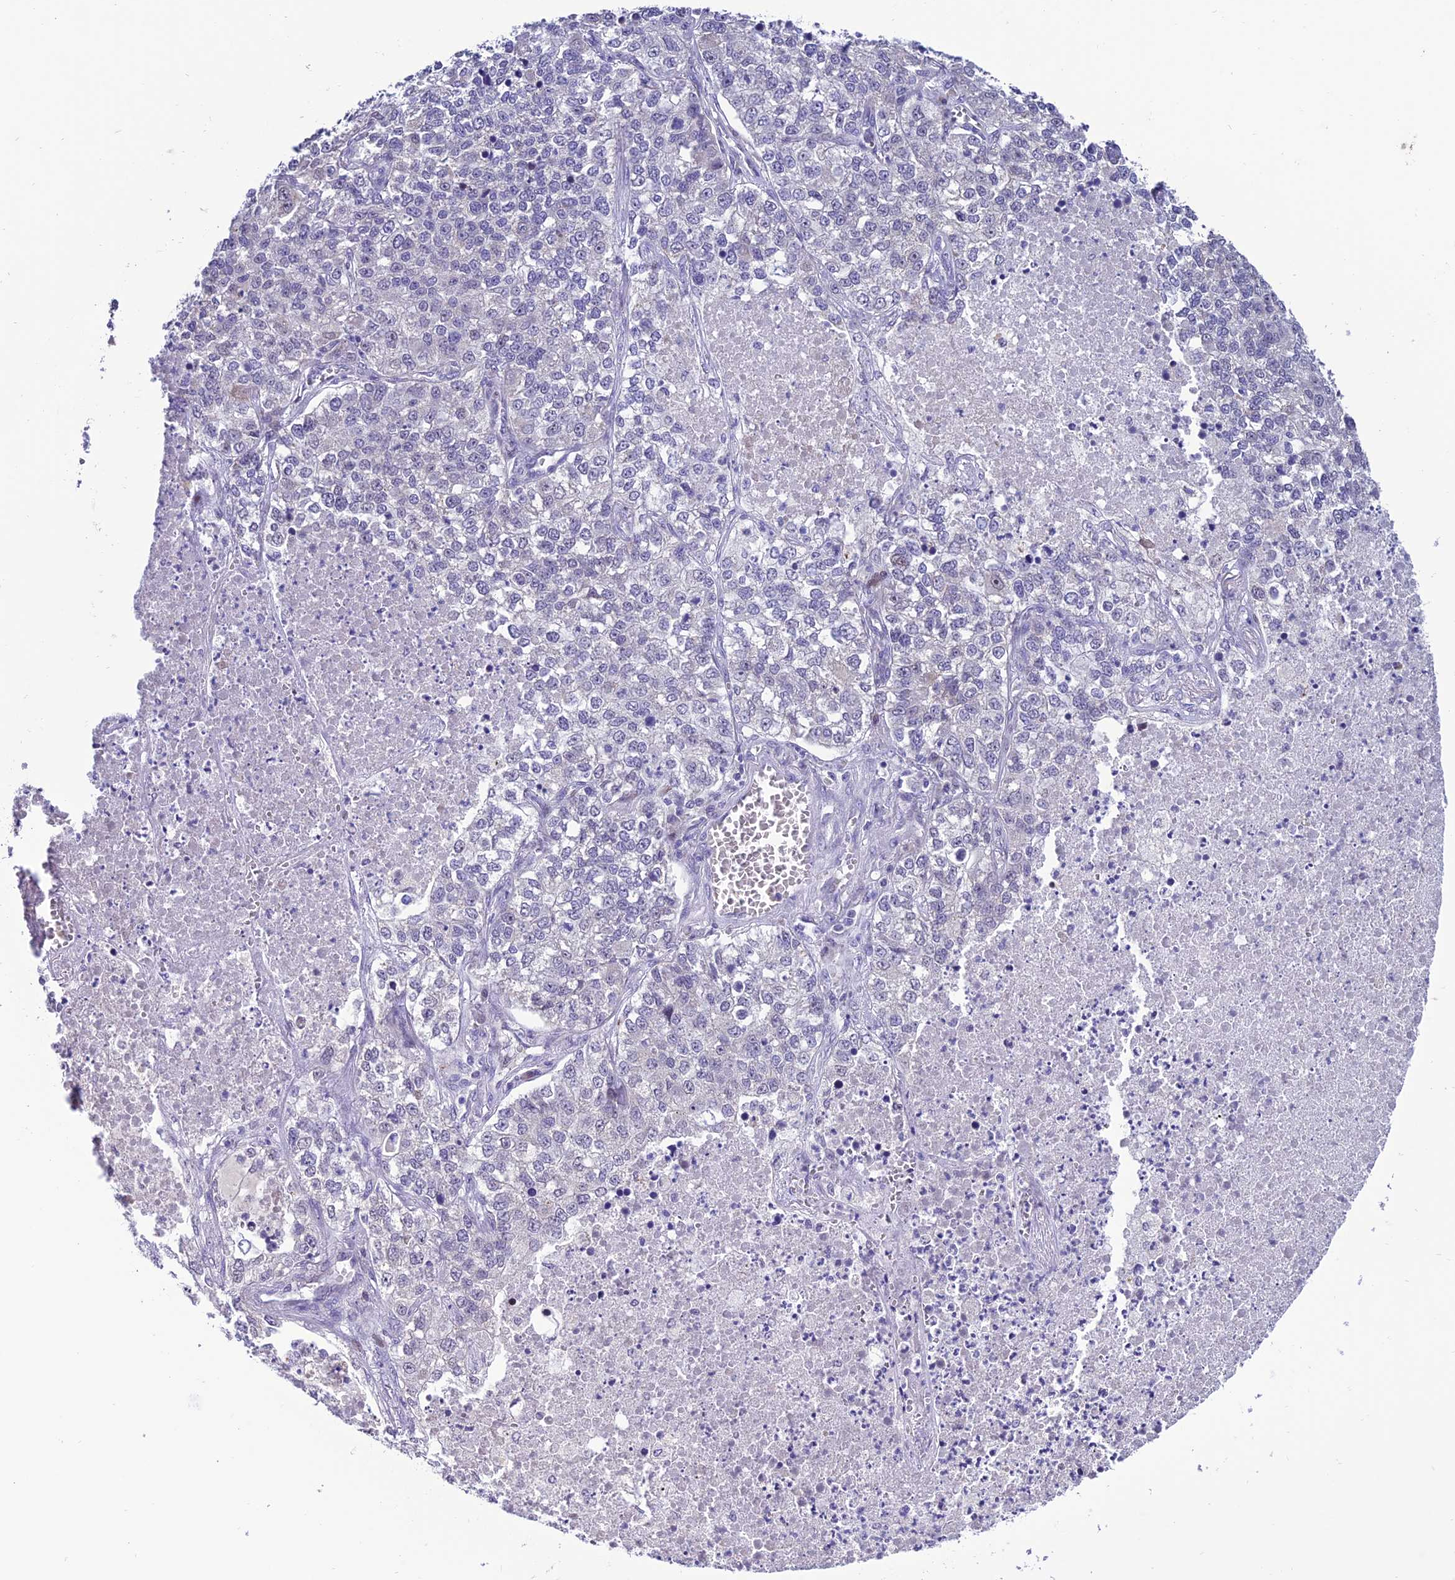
{"staining": {"intensity": "negative", "quantity": "none", "location": "none"}, "tissue": "lung cancer", "cell_type": "Tumor cells", "image_type": "cancer", "snomed": [{"axis": "morphology", "description": "Adenocarcinoma, NOS"}, {"axis": "topography", "description": "Lung"}], "caption": "A photomicrograph of human lung cancer is negative for staining in tumor cells.", "gene": "SLC10A1", "patient": {"sex": "male", "age": 49}}